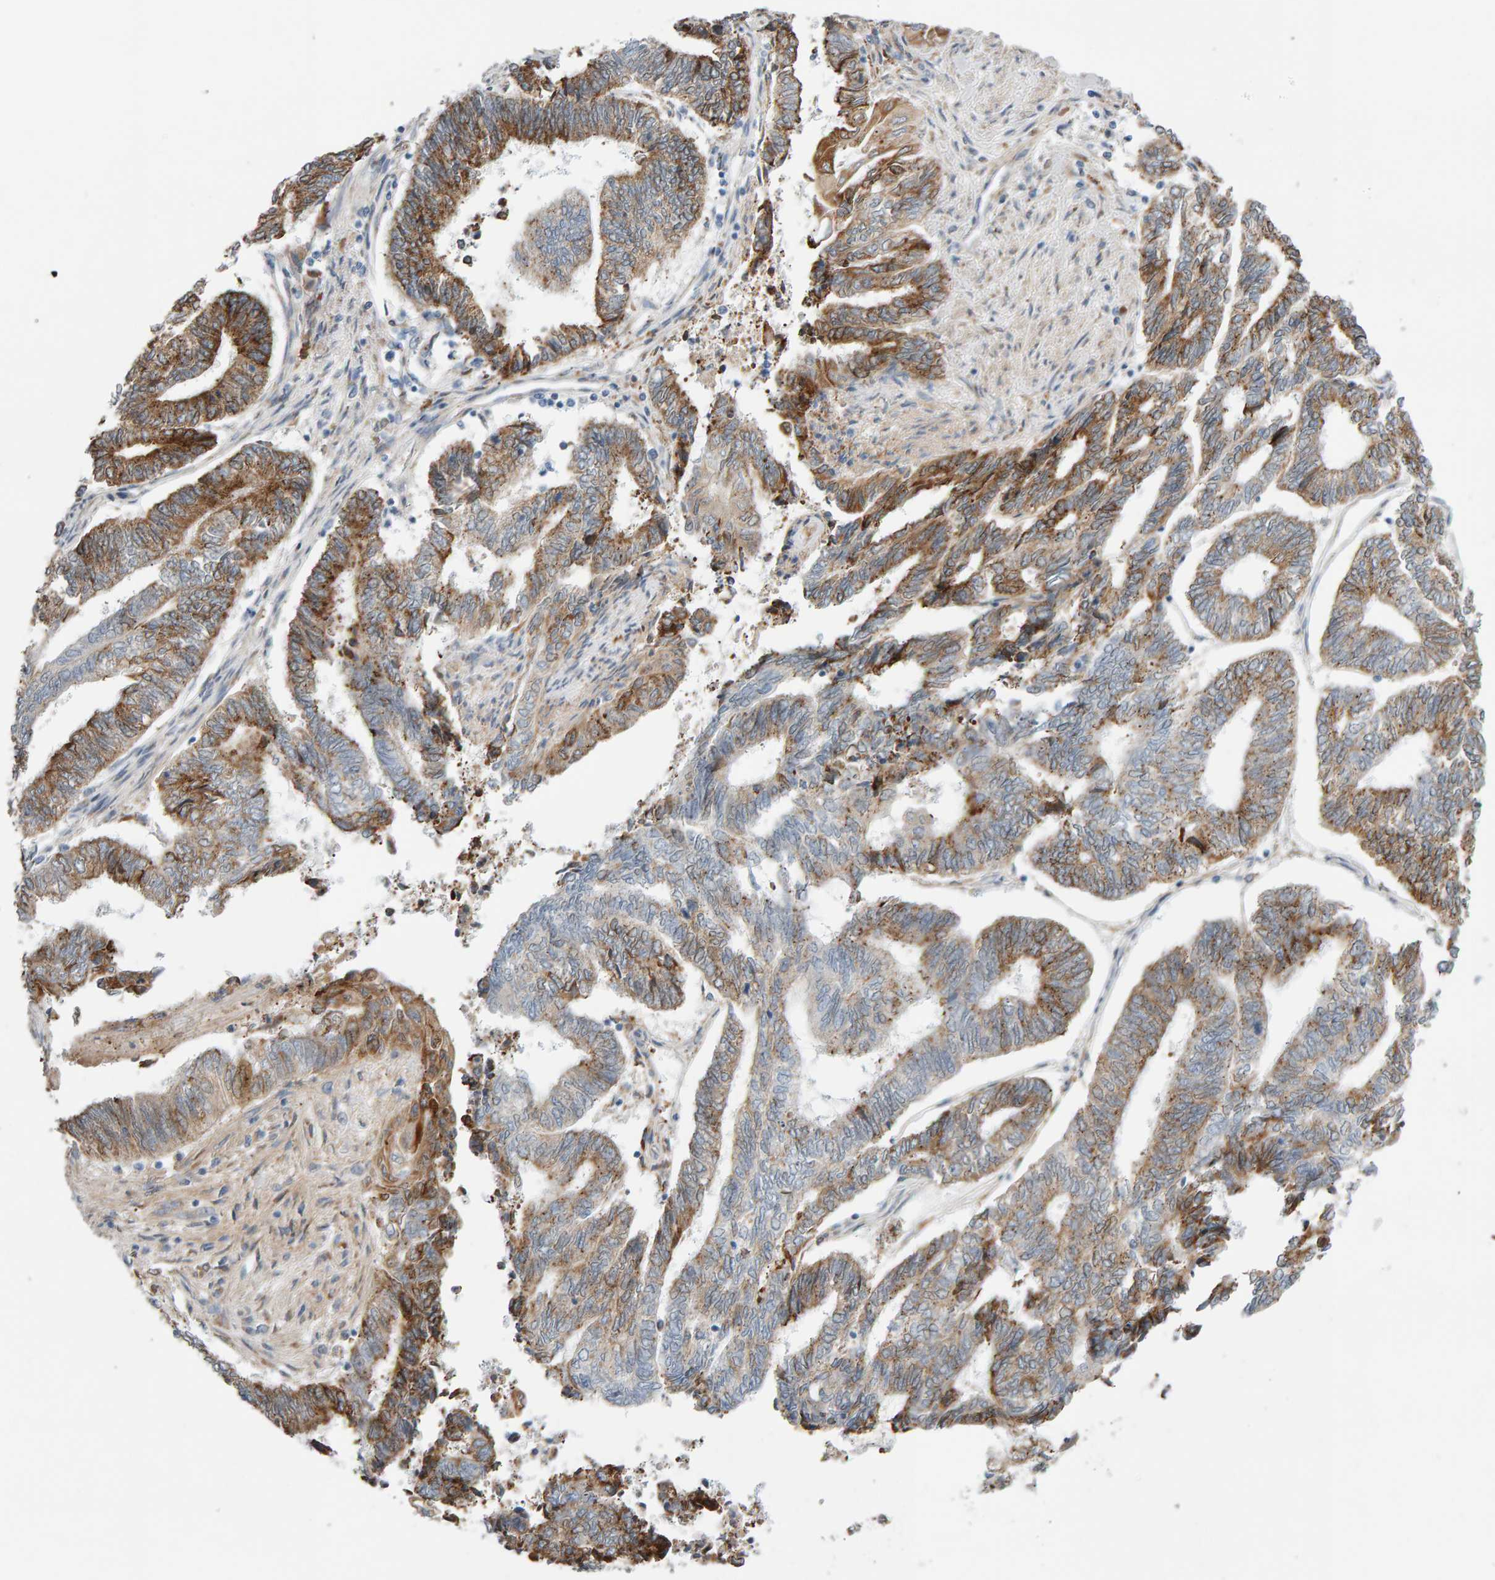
{"staining": {"intensity": "moderate", "quantity": ">75%", "location": "cytoplasmic/membranous"}, "tissue": "endometrial cancer", "cell_type": "Tumor cells", "image_type": "cancer", "snomed": [{"axis": "morphology", "description": "Adenocarcinoma, NOS"}, {"axis": "topography", "description": "Uterus"}, {"axis": "topography", "description": "Endometrium"}], "caption": "Approximately >75% of tumor cells in adenocarcinoma (endometrial) display moderate cytoplasmic/membranous protein expression as visualized by brown immunohistochemical staining.", "gene": "ENGASE", "patient": {"sex": "female", "age": 70}}